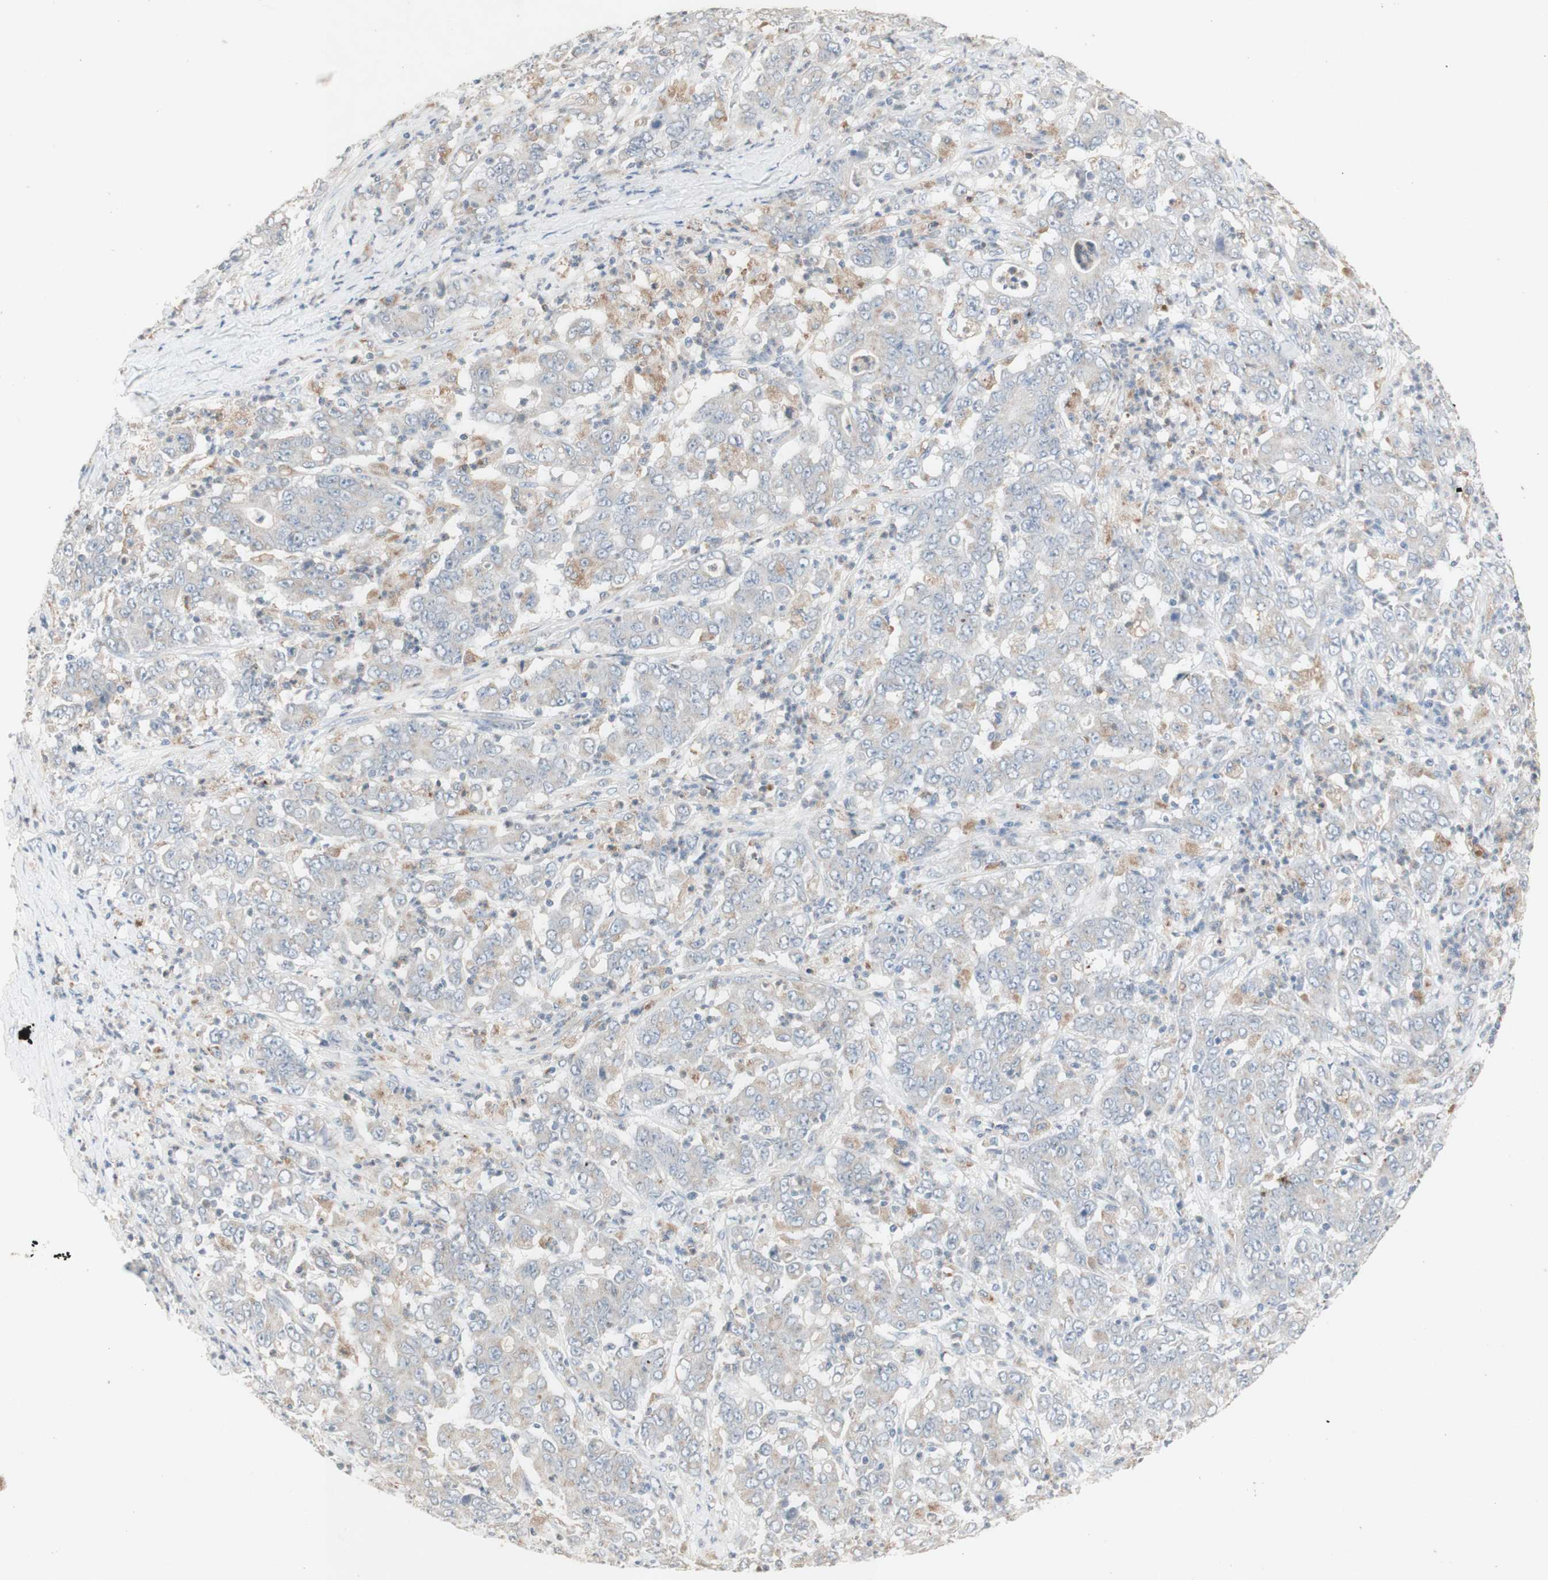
{"staining": {"intensity": "negative", "quantity": "none", "location": "none"}, "tissue": "stomach cancer", "cell_type": "Tumor cells", "image_type": "cancer", "snomed": [{"axis": "morphology", "description": "Adenocarcinoma, NOS"}, {"axis": "topography", "description": "Stomach, lower"}], "caption": "A histopathology image of stomach cancer stained for a protein reveals no brown staining in tumor cells.", "gene": "ATP6V1B1", "patient": {"sex": "female", "age": 71}}